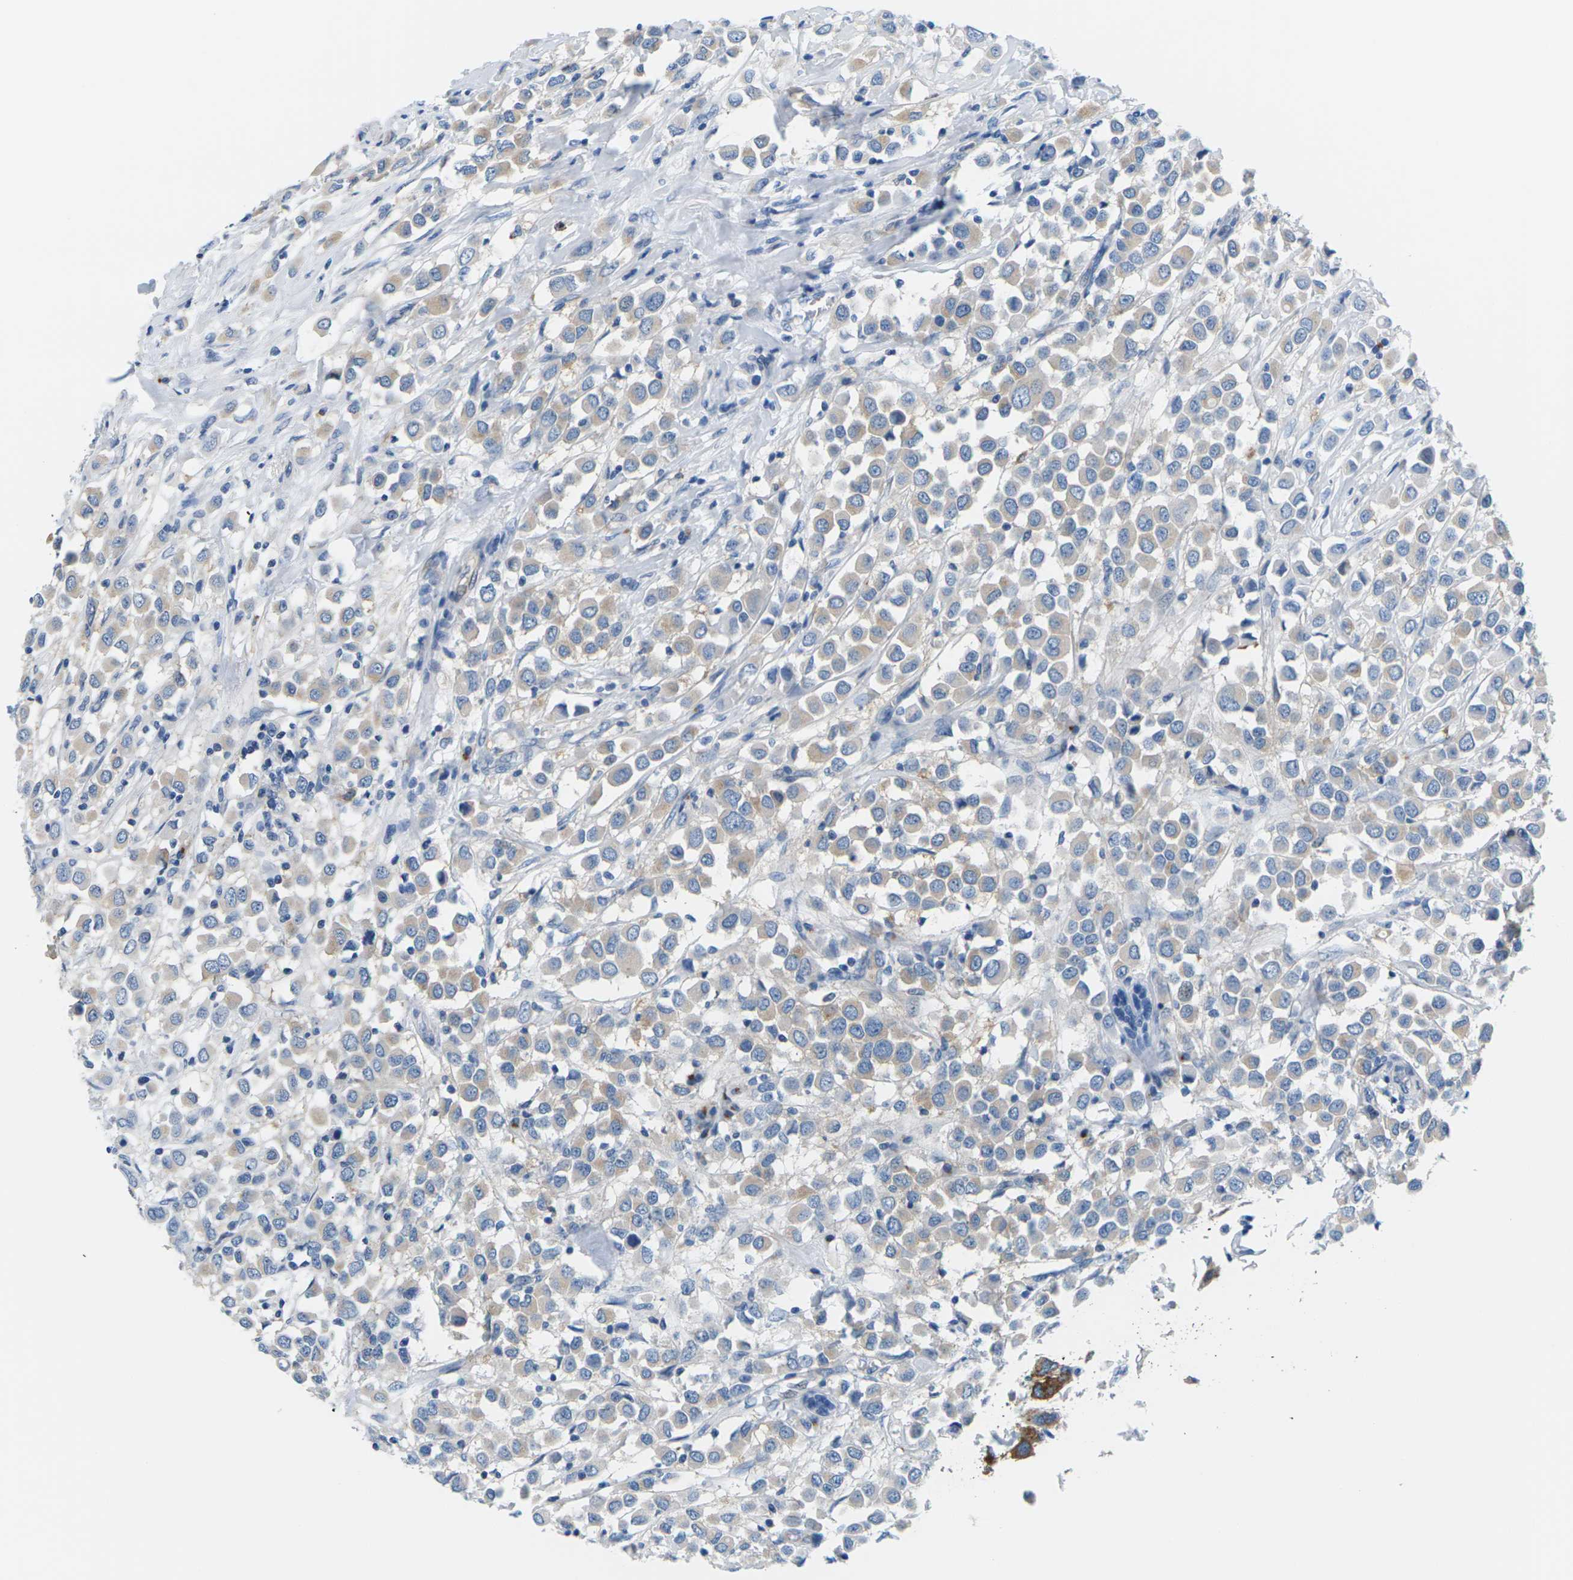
{"staining": {"intensity": "weak", "quantity": "25%-75%", "location": "cytoplasmic/membranous"}, "tissue": "breast cancer", "cell_type": "Tumor cells", "image_type": "cancer", "snomed": [{"axis": "morphology", "description": "Duct carcinoma"}, {"axis": "topography", "description": "Breast"}], "caption": "Breast cancer stained with DAB (3,3'-diaminobenzidine) IHC demonstrates low levels of weak cytoplasmic/membranous expression in about 25%-75% of tumor cells.", "gene": "SYNGR2", "patient": {"sex": "female", "age": 61}}